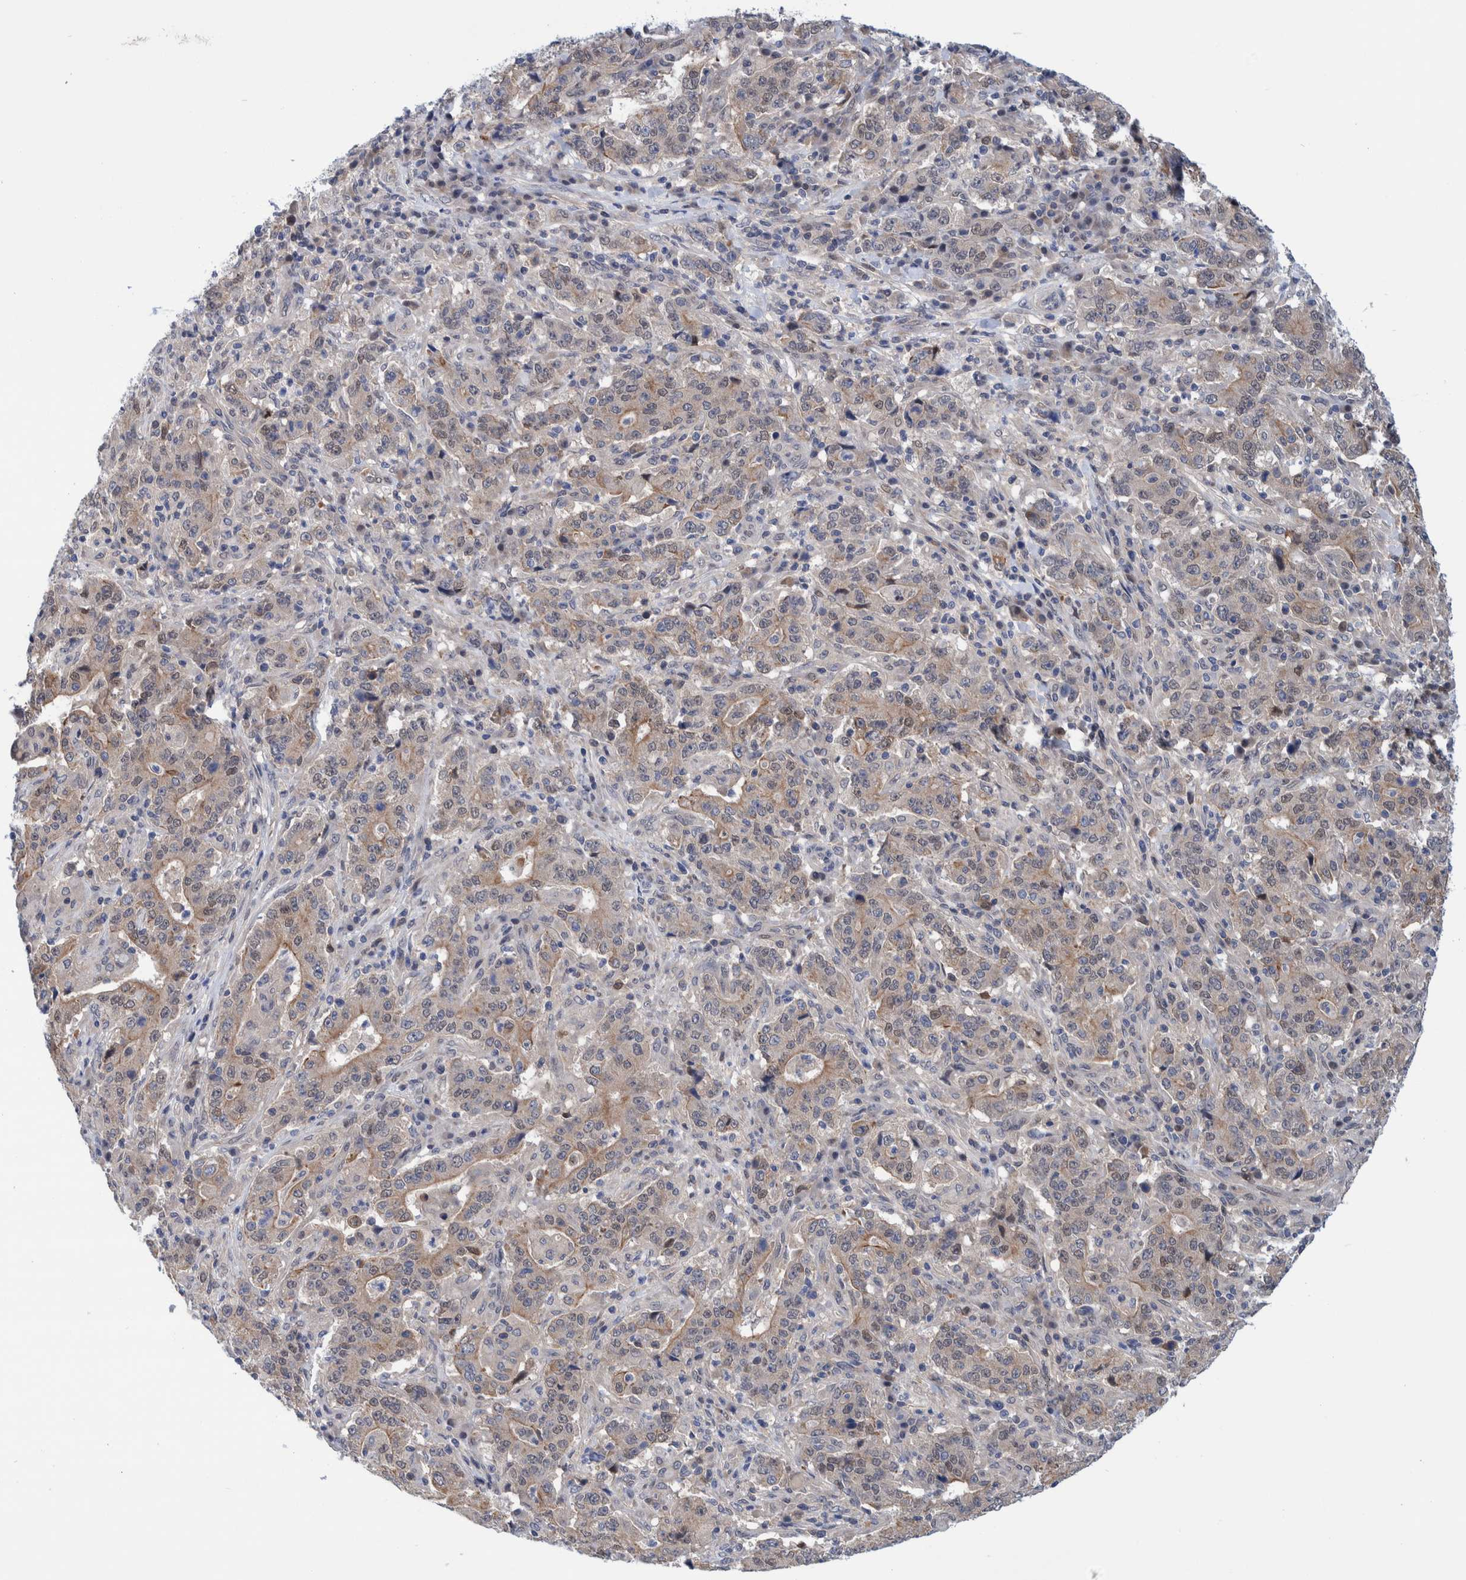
{"staining": {"intensity": "weak", "quantity": ">75%", "location": "cytoplasmic/membranous,nuclear"}, "tissue": "stomach cancer", "cell_type": "Tumor cells", "image_type": "cancer", "snomed": [{"axis": "morphology", "description": "Normal tissue, NOS"}, {"axis": "morphology", "description": "Adenocarcinoma, NOS"}, {"axis": "topography", "description": "Stomach, upper"}, {"axis": "topography", "description": "Stomach"}], "caption": "Immunohistochemistry (IHC) histopathology image of human adenocarcinoma (stomach) stained for a protein (brown), which demonstrates low levels of weak cytoplasmic/membranous and nuclear expression in approximately >75% of tumor cells.", "gene": "PFAS", "patient": {"sex": "male", "age": 59}}